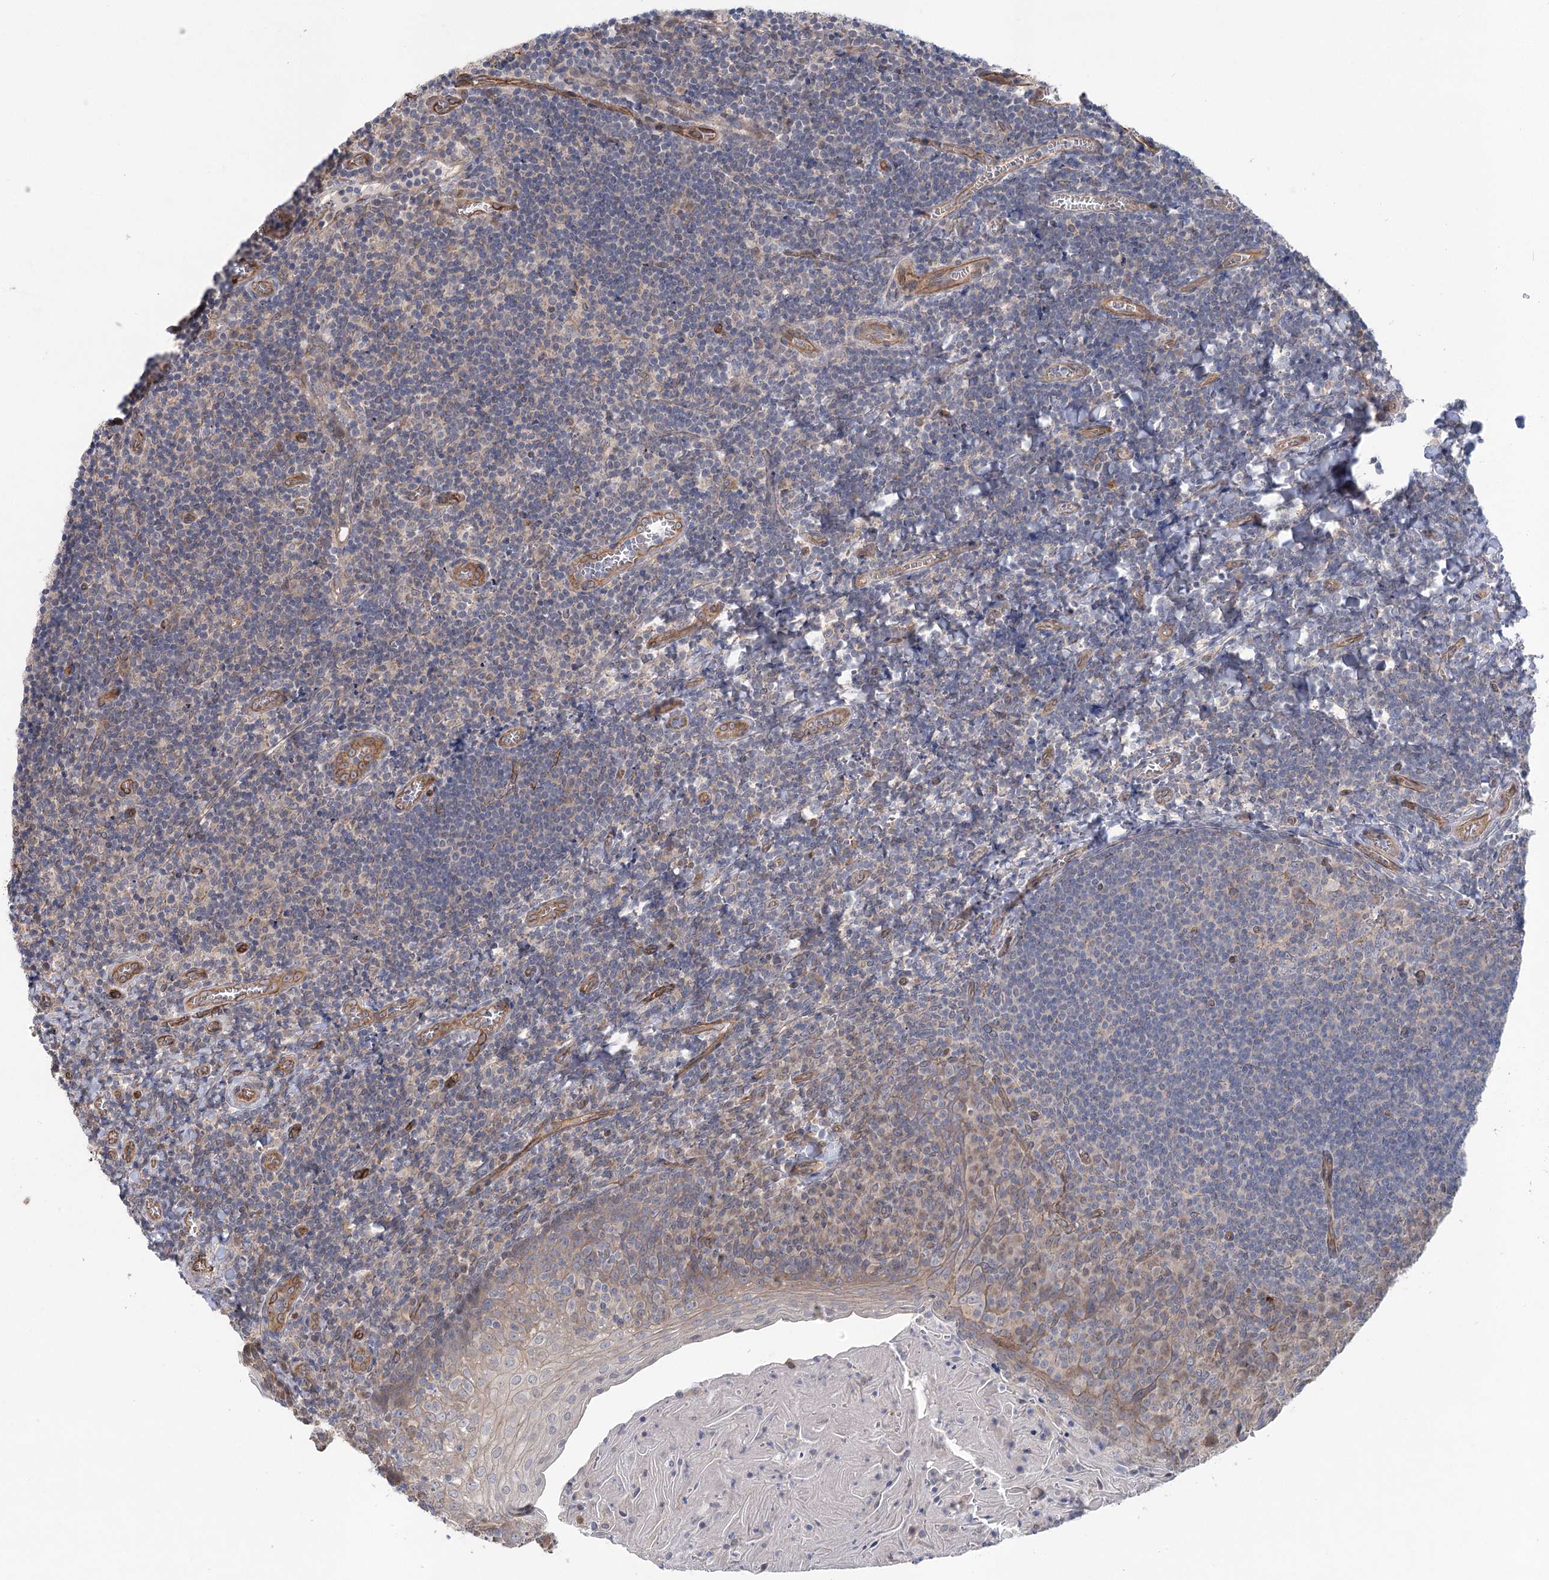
{"staining": {"intensity": "negative", "quantity": "none", "location": "none"}, "tissue": "tonsil", "cell_type": "Germinal center cells", "image_type": "normal", "snomed": [{"axis": "morphology", "description": "Normal tissue, NOS"}, {"axis": "topography", "description": "Tonsil"}], "caption": "Germinal center cells show no significant protein staining in normal tonsil. The staining was performed using DAB to visualize the protein expression in brown, while the nuclei were stained in blue with hematoxylin (Magnification: 20x).", "gene": "RWDD4", "patient": {"sex": "male", "age": 27}}